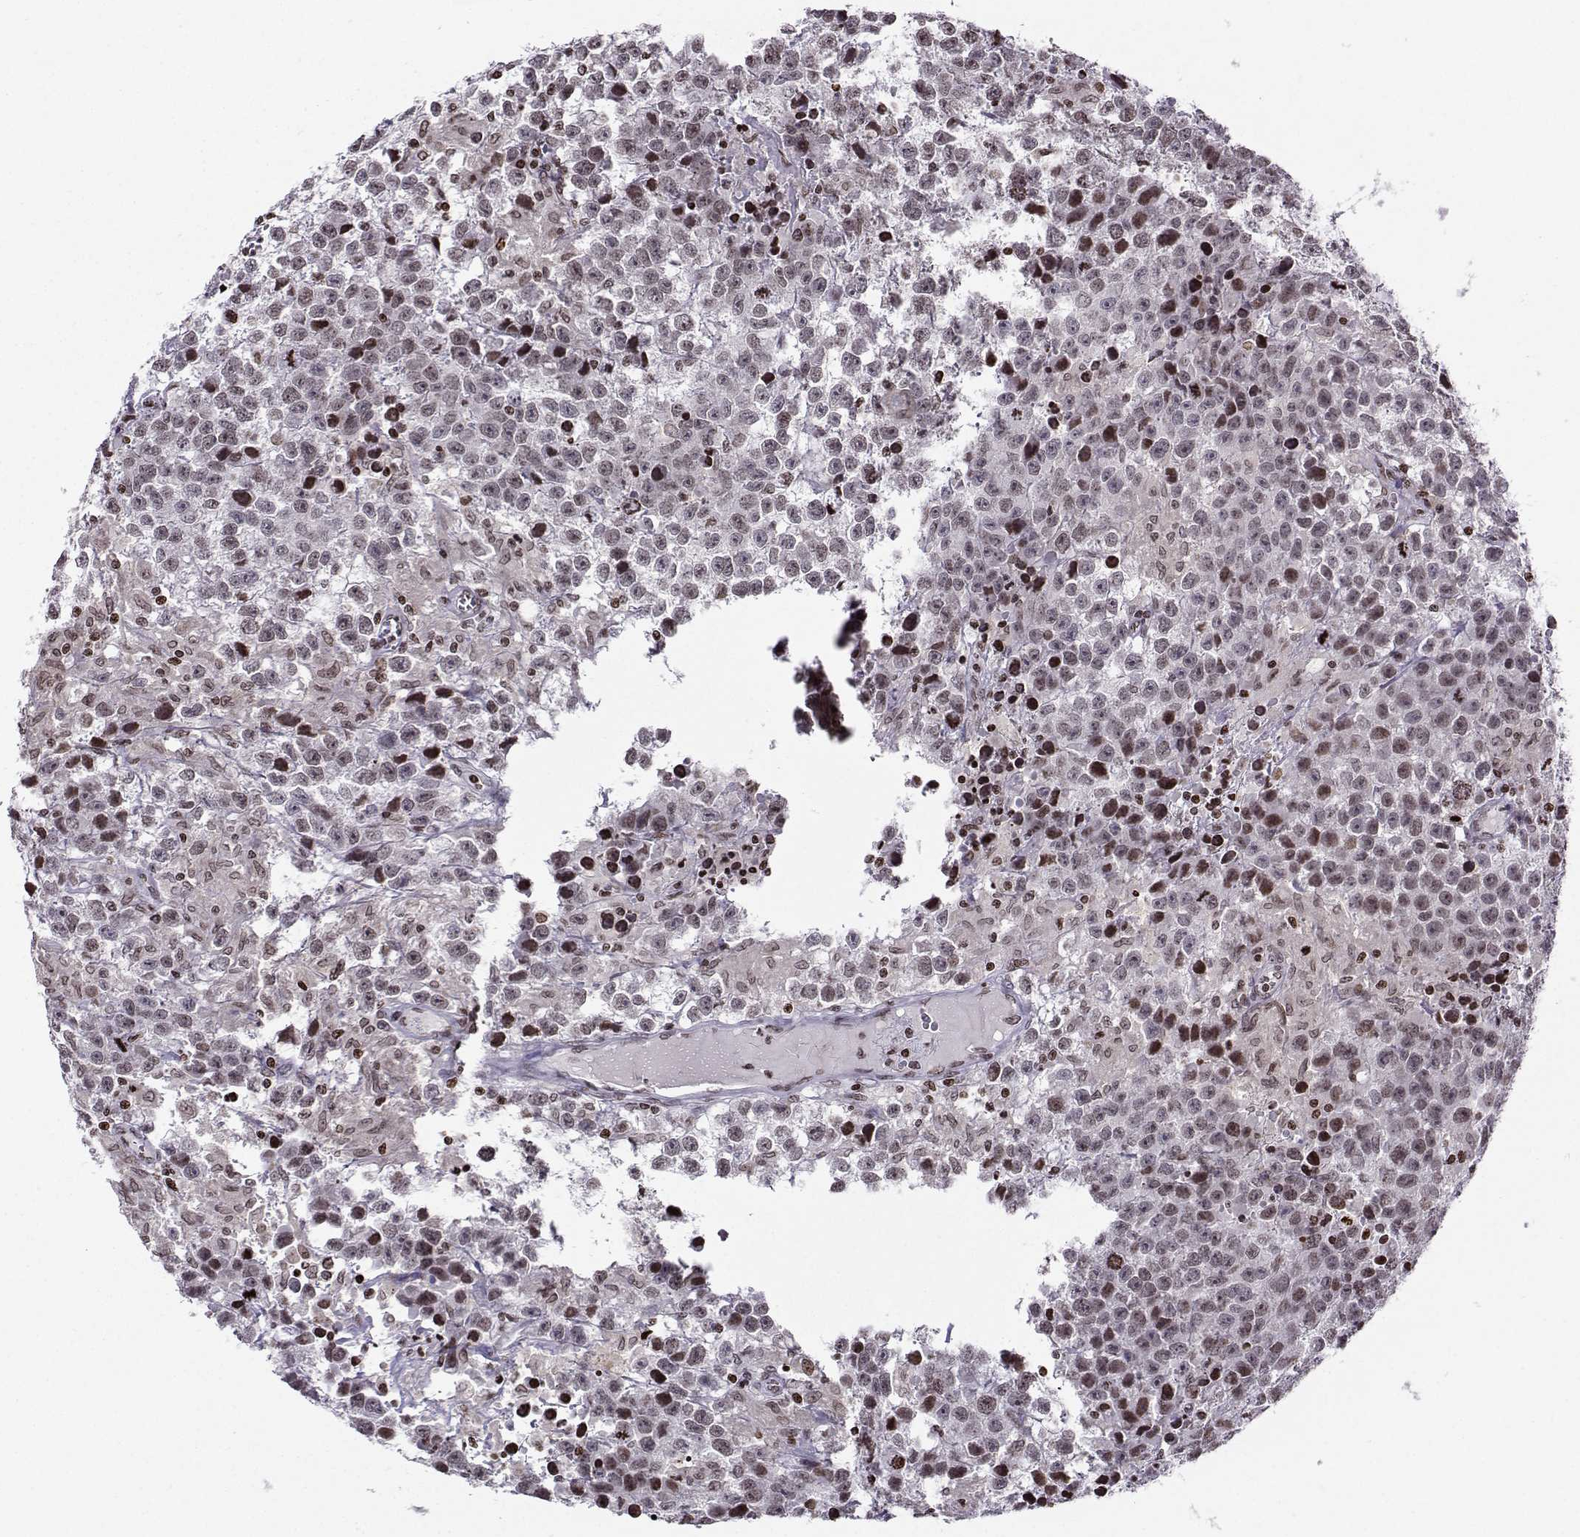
{"staining": {"intensity": "strong", "quantity": "<25%", "location": "nuclear"}, "tissue": "testis cancer", "cell_type": "Tumor cells", "image_type": "cancer", "snomed": [{"axis": "morphology", "description": "Seminoma, NOS"}, {"axis": "topography", "description": "Testis"}], "caption": "Brown immunohistochemical staining in testis cancer (seminoma) displays strong nuclear staining in about <25% of tumor cells. The protein of interest is shown in brown color, while the nuclei are stained blue.", "gene": "ZNF19", "patient": {"sex": "male", "age": 43}}